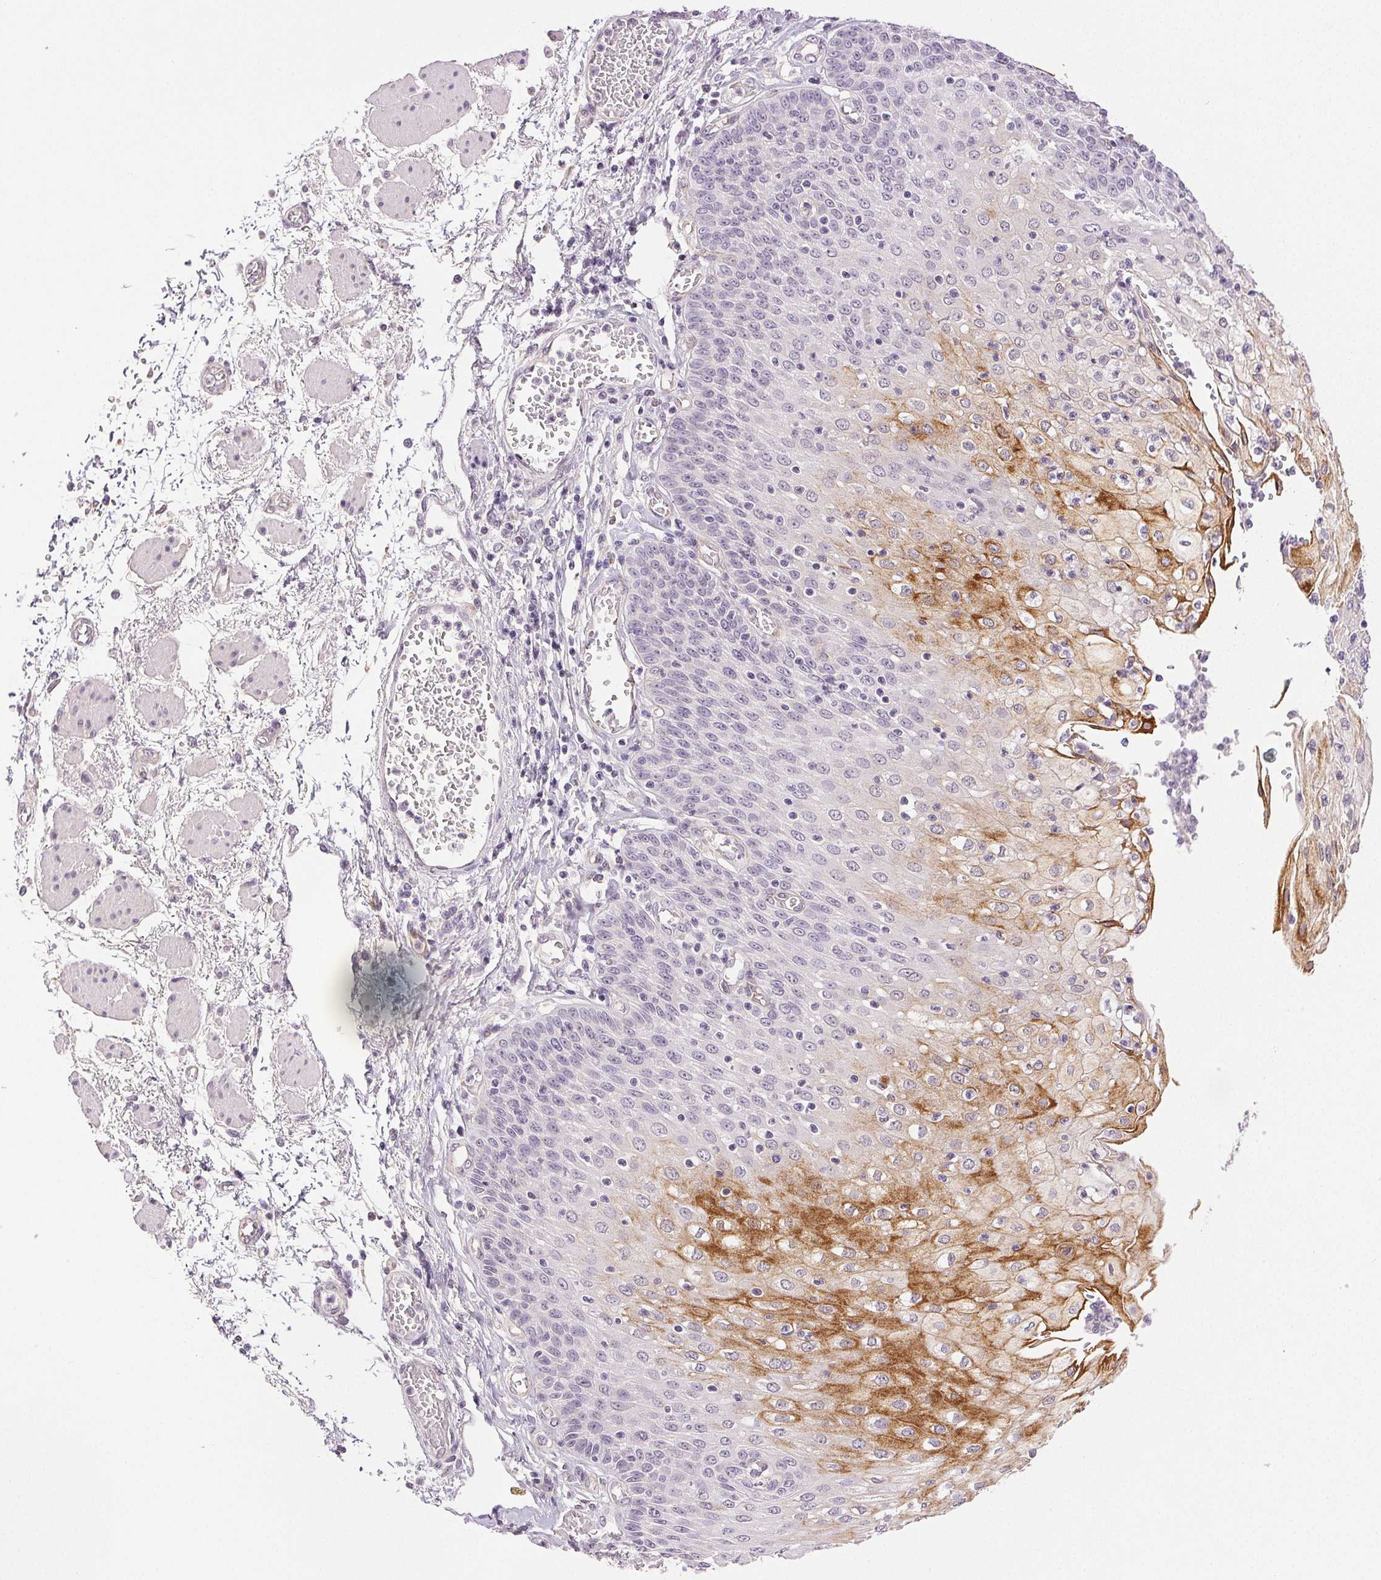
{"staining": {"intensity": "moderate", "quantity": "<25%", "location": "cytoplasmic/membranous"}, "tissue": "esophagus", "cell_type": "Squamous epithelial cells", "image_type": "normal", "snomed": [{"axis": "morphology", "description": "Normal tissue, NOS"}, {"axis": "morphology", "description": "Adenocarcinoma, NOS"}, {"axis": "topography", "description": "Esophagus"}], "caption": "High-magnification brightfield microscopy of benign esophagus stained with DAB (3,3'-diaminobenzidine) (brown) and counterstained with hematoxylin (blue). squamous epithelial cells exhibit moderate cytoplasmic/membranous positivity is seen in approximately<25% of cells.", "gene": "PLCB1", "patient": {"sex": "male", "age": 81}}